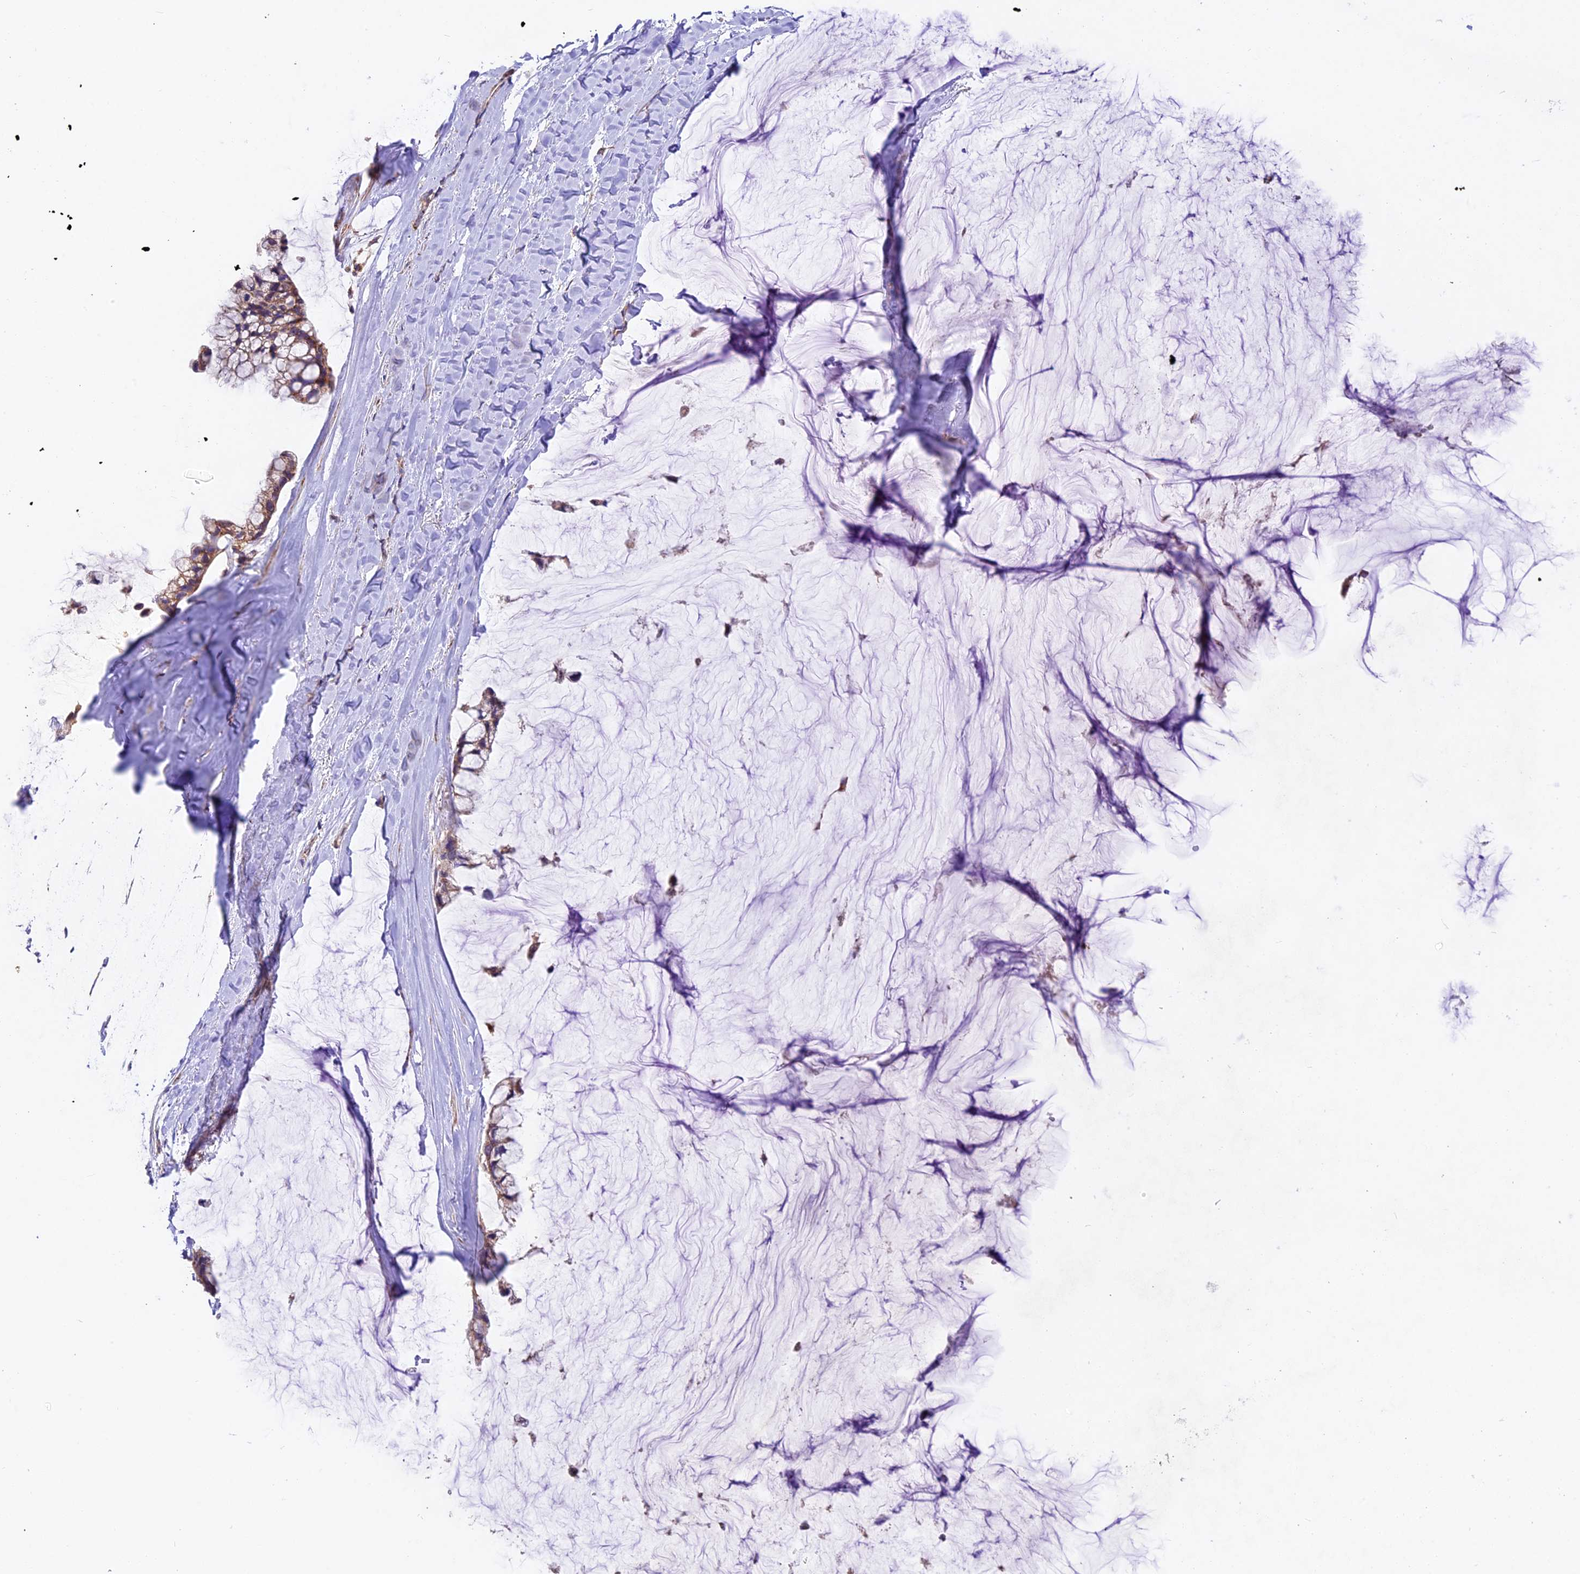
{"staining": {"intensity": "weak", "quantity": "25%-75%", "location": "cytoplasmic/membranous"}, "tissue": "ovarian cancer", "cell_type": "Tumor cells", "image_type": "cancer", "snomed": [{"axis": "morphology", "description": "Cystadenocarcinoma, mucinous, NOS"}, {"axis": "topography", "description": "Ovary"}], "caption": "Ovarian cancer (mucinous cystadenocarcinoma) stained for a protein (brown) displays weak cytoplasmic/membranous positive staining in about 25%-75% of tumor cells.", "gene": "NDUFA8", "patient": {"sex": "female", "age": 39}}